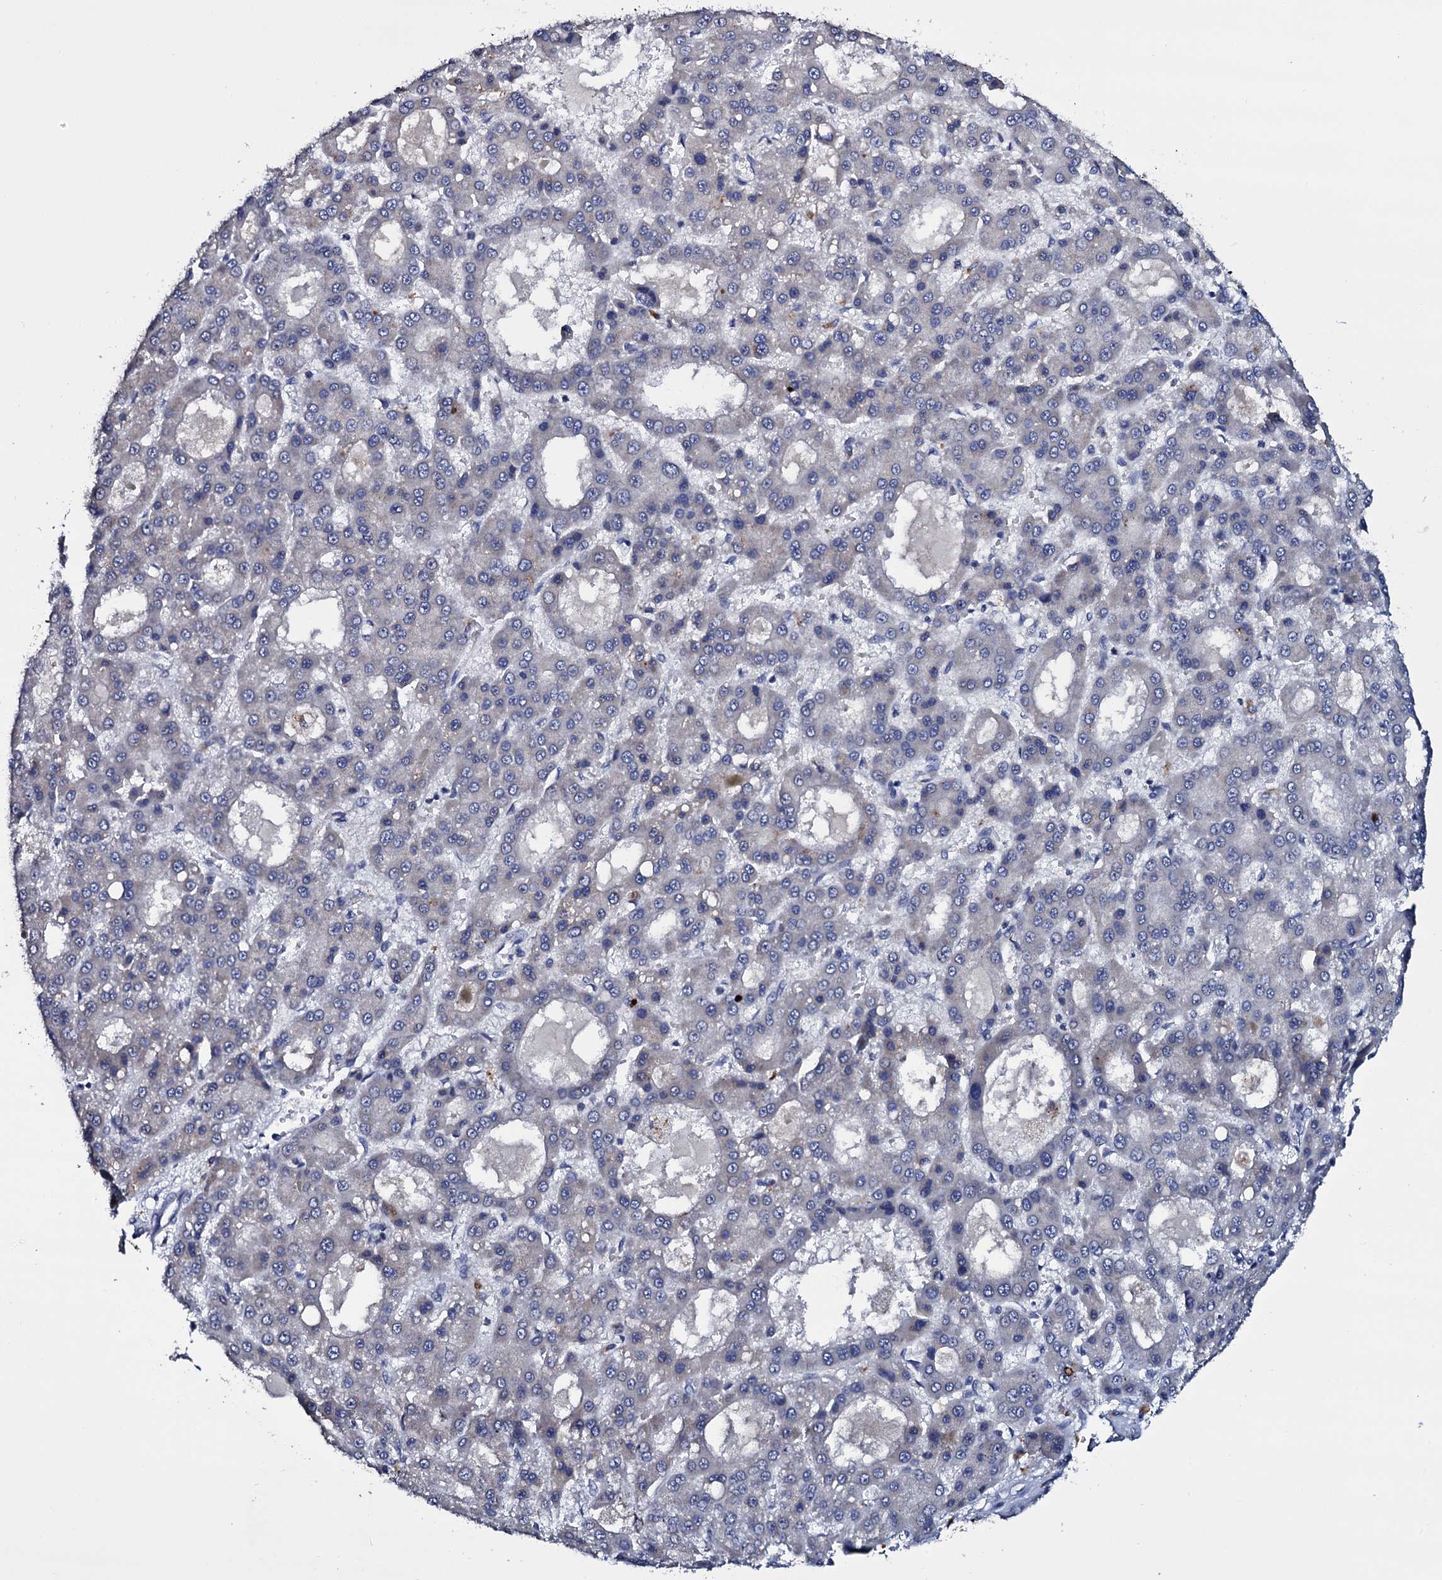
{"staining": {"intensity": "negative", "quantity": "none", "location": "none"}, "tissue": "liver cancer", "cell_type": "Tumor cells", "image_type": "cancer", "snomed": [{"axis": "morphology", "description": "Carcinoma, Hepatocellular, NOS"}, {"axis": "topography", "description": "Liver"}], "caption": "Liver hepatocellular carcinoma was stained to show a protein in brown. There is no significant expression in tumor cells. (DAB IHC, high magnification).", "gene": "BCL2L14", "patient": {"sex": "male", "age": 70}}